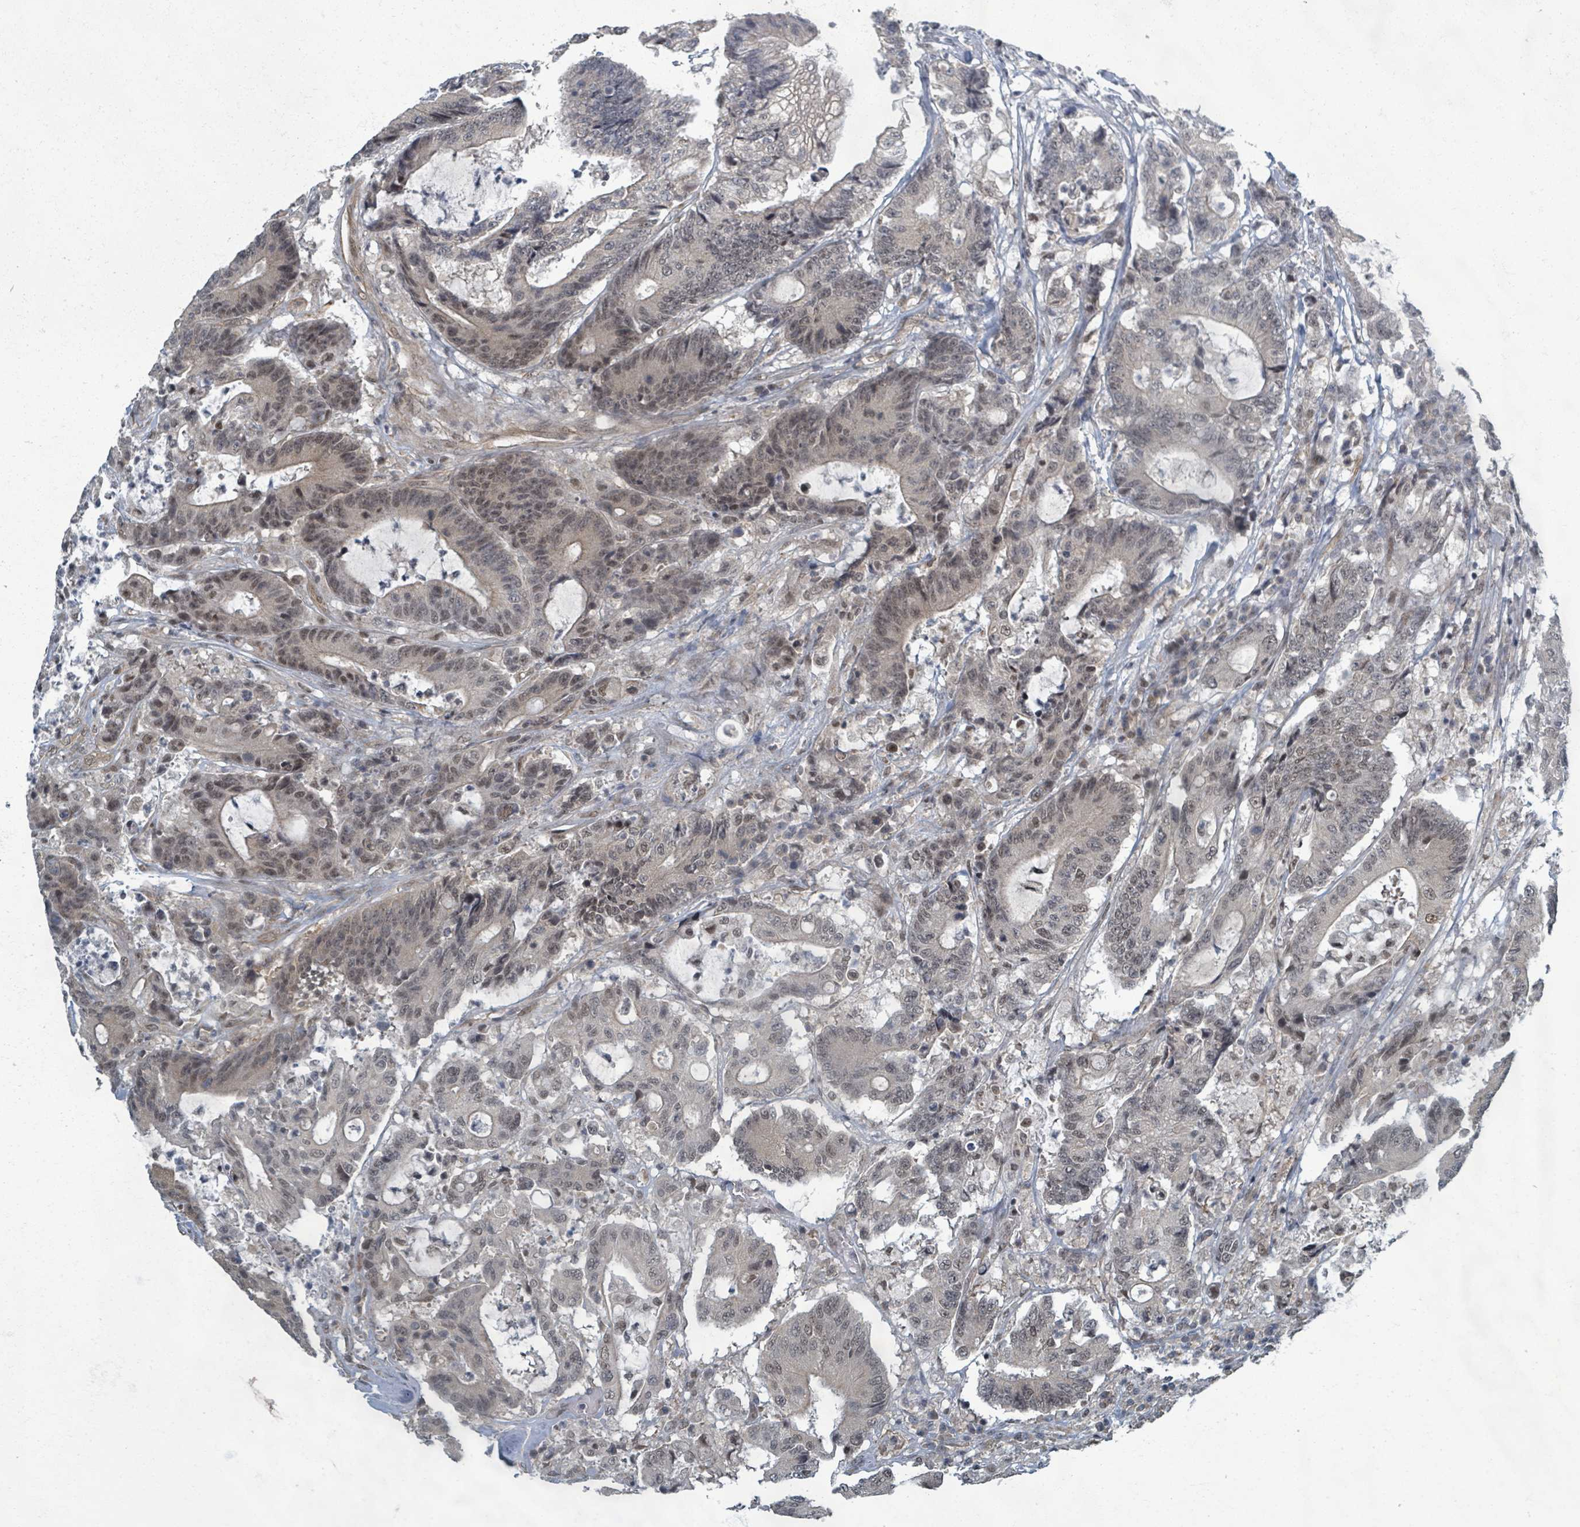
{"staining": {"intensity": "weak", "quantity": ">75%", "location": "nuclear"}, "tissue": "colorectal cancer", "cell_type": "Tumor cells", "image_type": "cancer", "snomed": [{"axis": "morphology", "description": "Adenocarcinoma, NOS"}, {"axis": "topography", "description": "Colon"}], "caption": "Immunohistochemistry (IHC) micrograph of human colorectal adenocarcinoma stained for a protein (brown), which shows low levels of weak nuclear staining in about >75% of tumor cells.", "gene": "INTS15", "patient": {"sex": "female", "age": 84}}